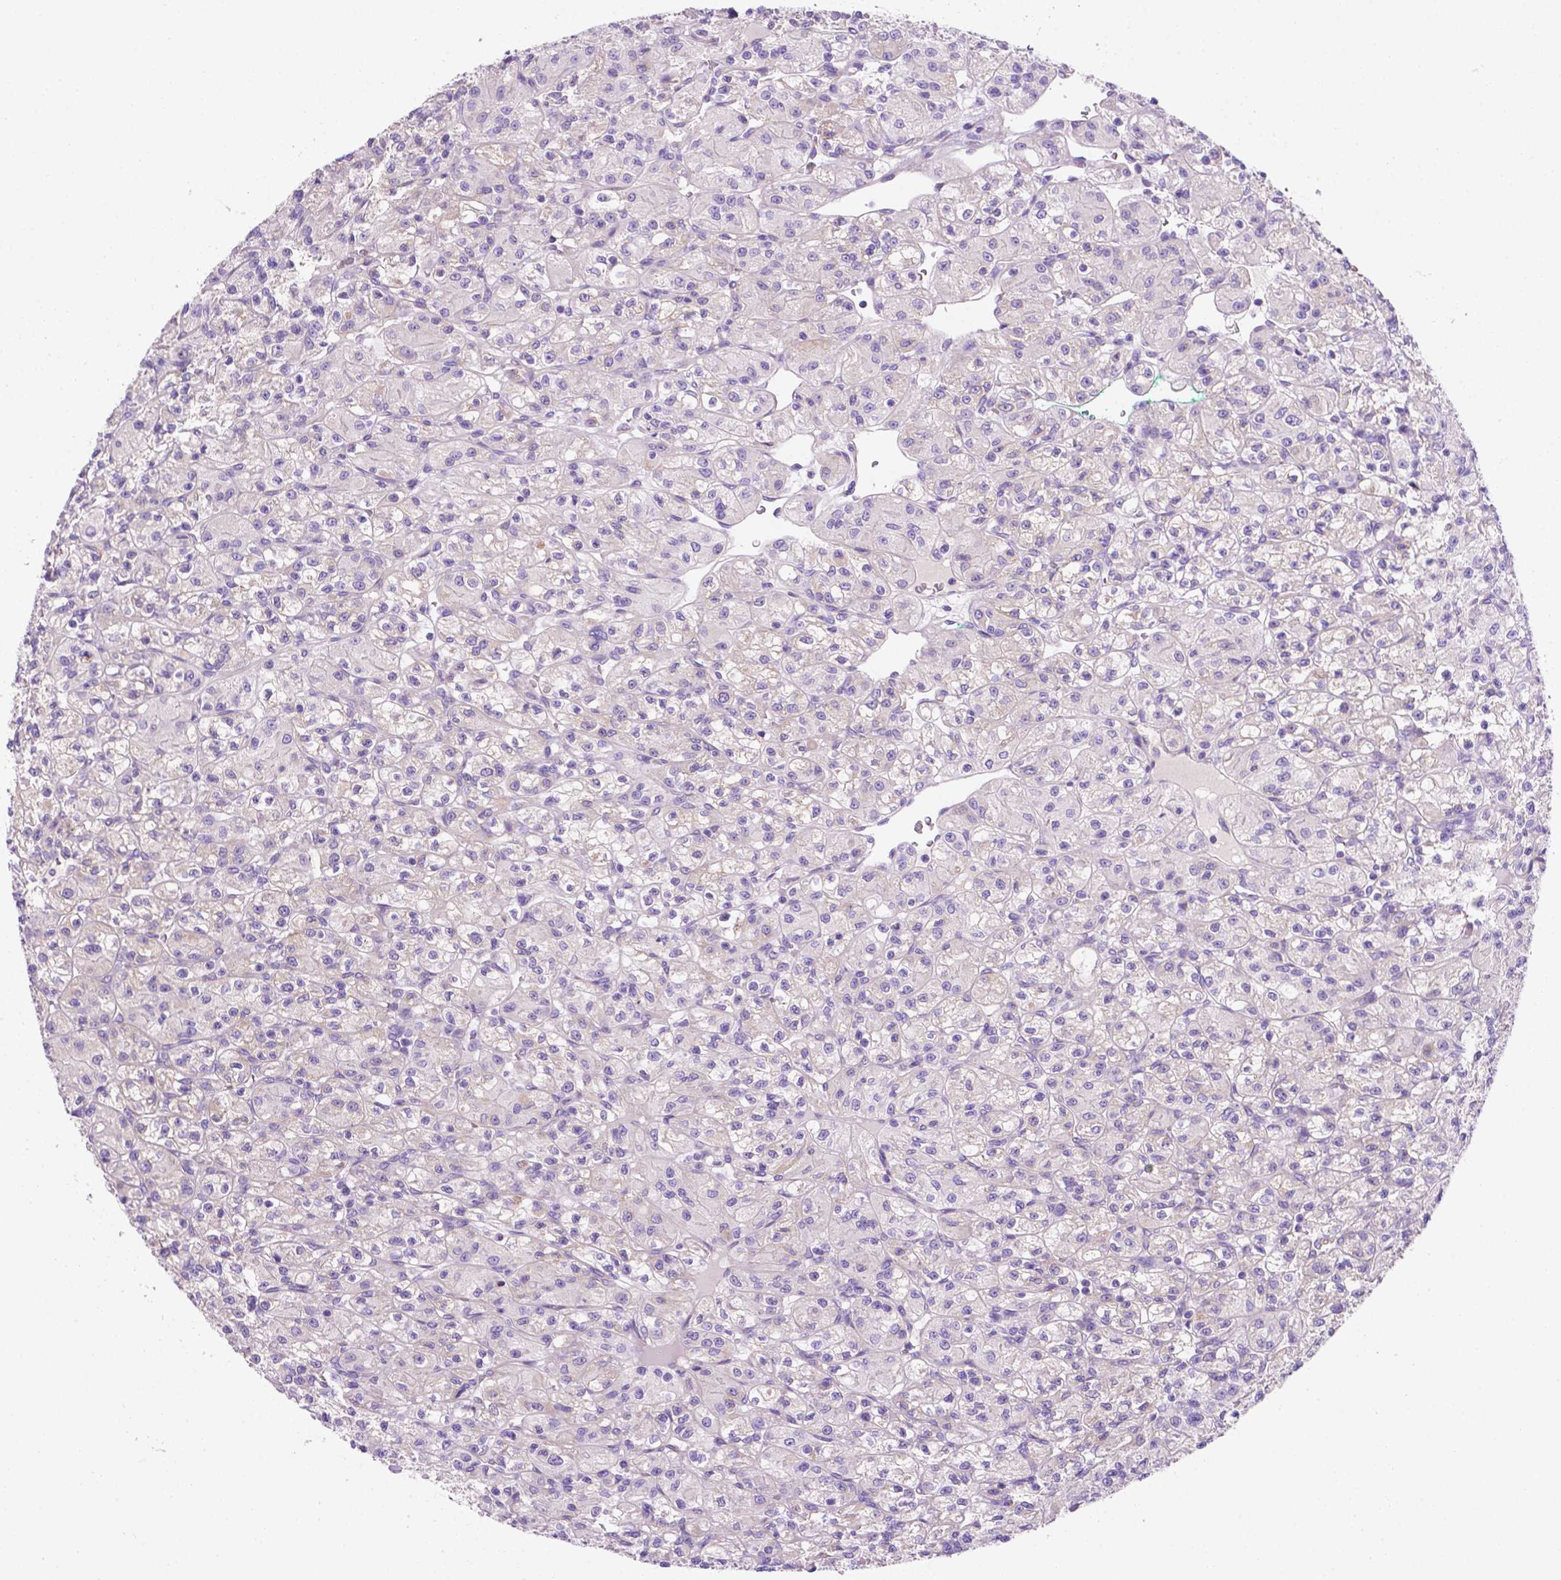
{"staining": {"intensity": "negative", "quantity": "none", "location": "none"}, "tissue": "renal cancer", "cell_type": "Tumor cells", "image_type": "cancer", "snomed": [{"axis": "morphology", "description": "Adenocarcinoma, NOS"}, {"axis": "topography", "description": "Kidney"}], "caption": "A high-resolution image shows immunohistochemistry staining of renal adenocarcinoma, which demonstrates no significant staining in tumor cells. (Stains: DAB IHC with hematoxylin counter stain, Microscopy: brightfield microscopy at high magnification).", "gene": "CEACAM7", "patient": {"sex": "female", "age": 70}}